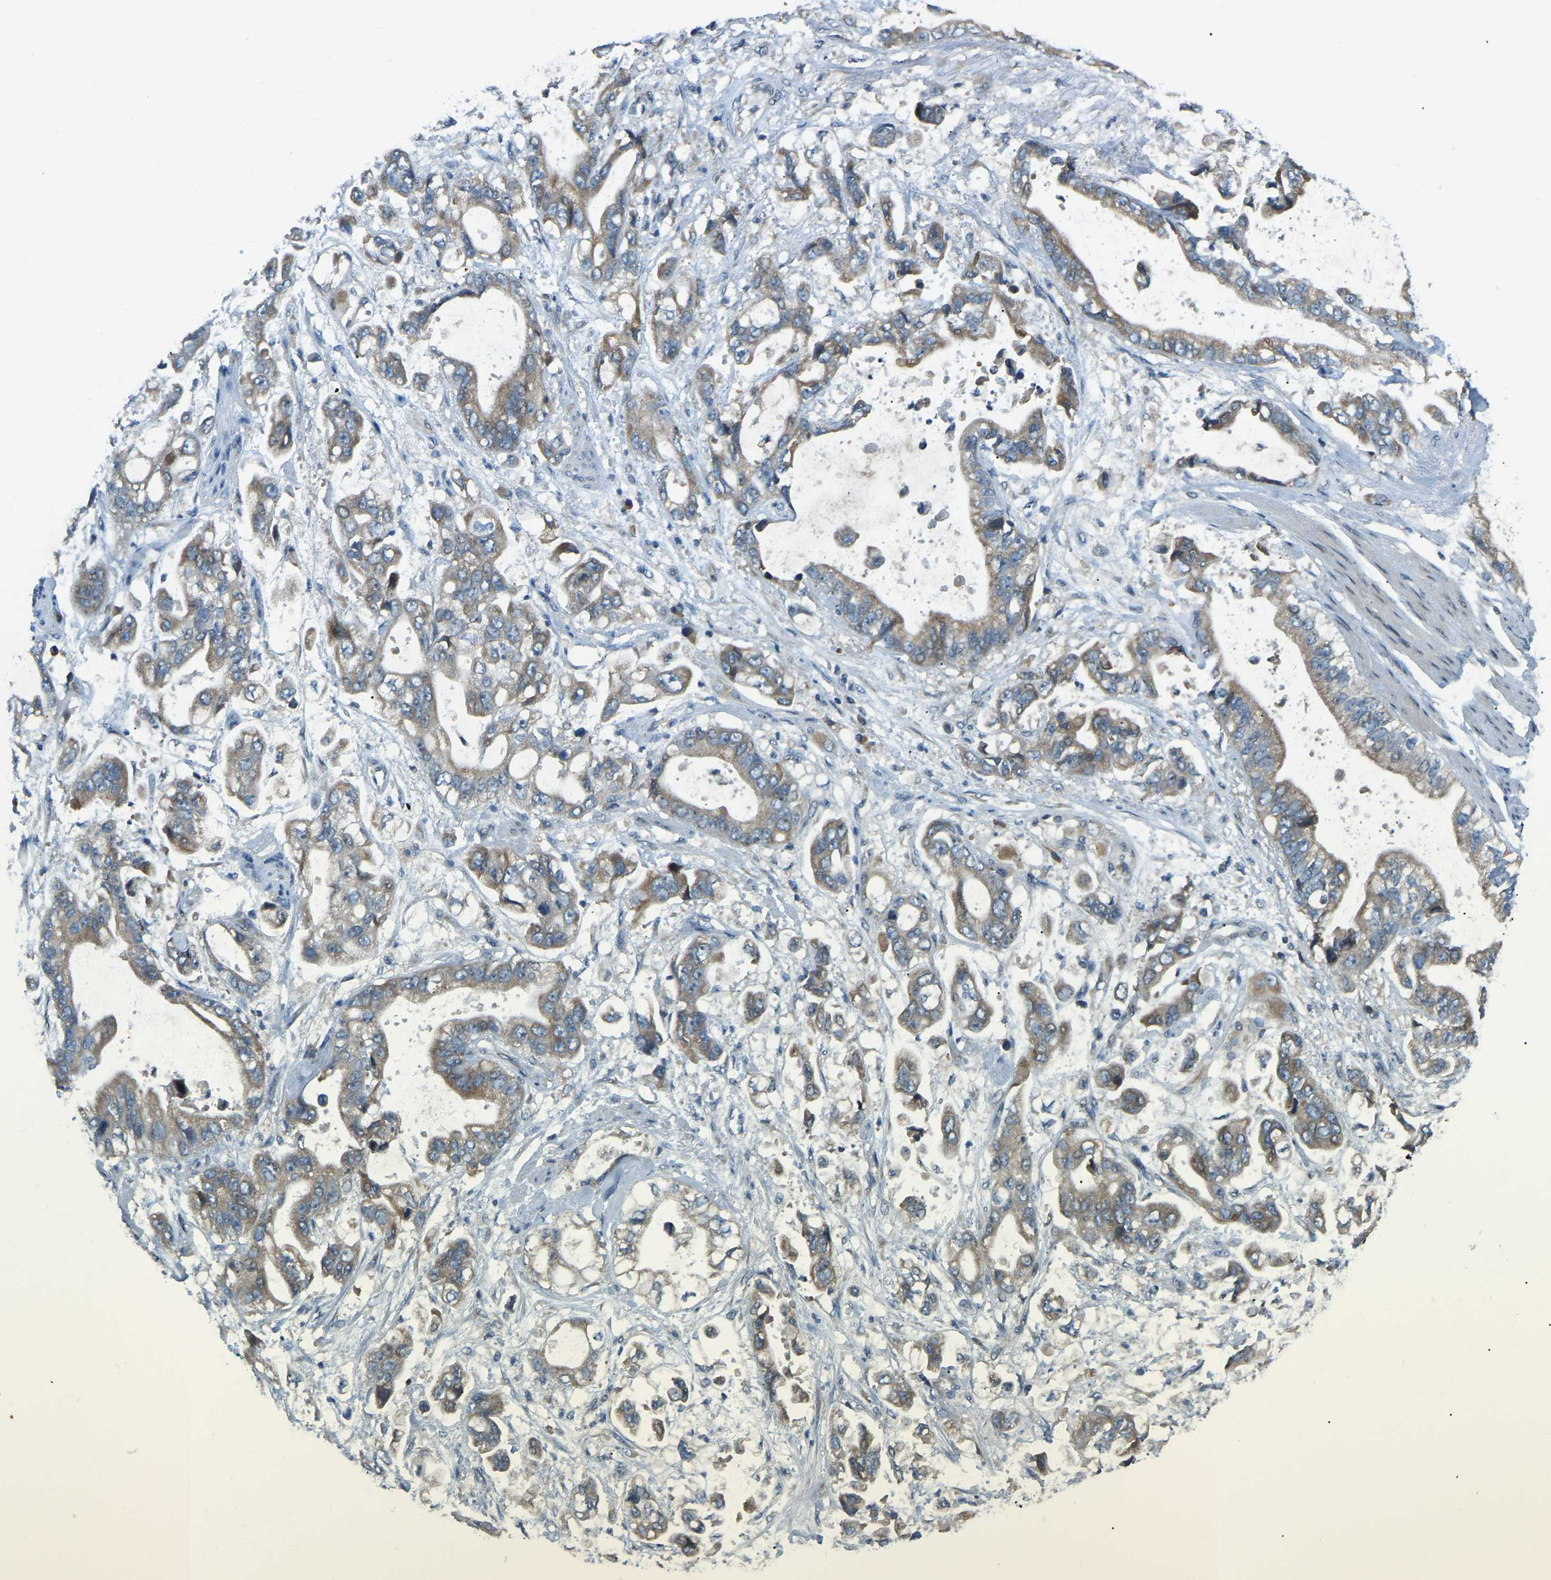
{"staining": {"intensity": "moderate", "quantity": ">75%", "location": "cytoplasmic/membranous"}, "tissue": "stomach cancer", "cell_type": "Tumor cells", "image_type": "cancer", "snomed": [{"axis": "morphology", "description": "Normal tissue, NOS"}, {"axis": "morphology", "description": "Adenocarcinoma, NOS"}, {"axis": "topography", "description": "Stomach"}], "caption": "Brown immunohistochemical staining in human stomach cancer demonstrates moderate cytoplasmic/membranous staining in about >75% of tumor cells.", "gene": "PARL", "patient": {"sex": "male", "age": 62}}